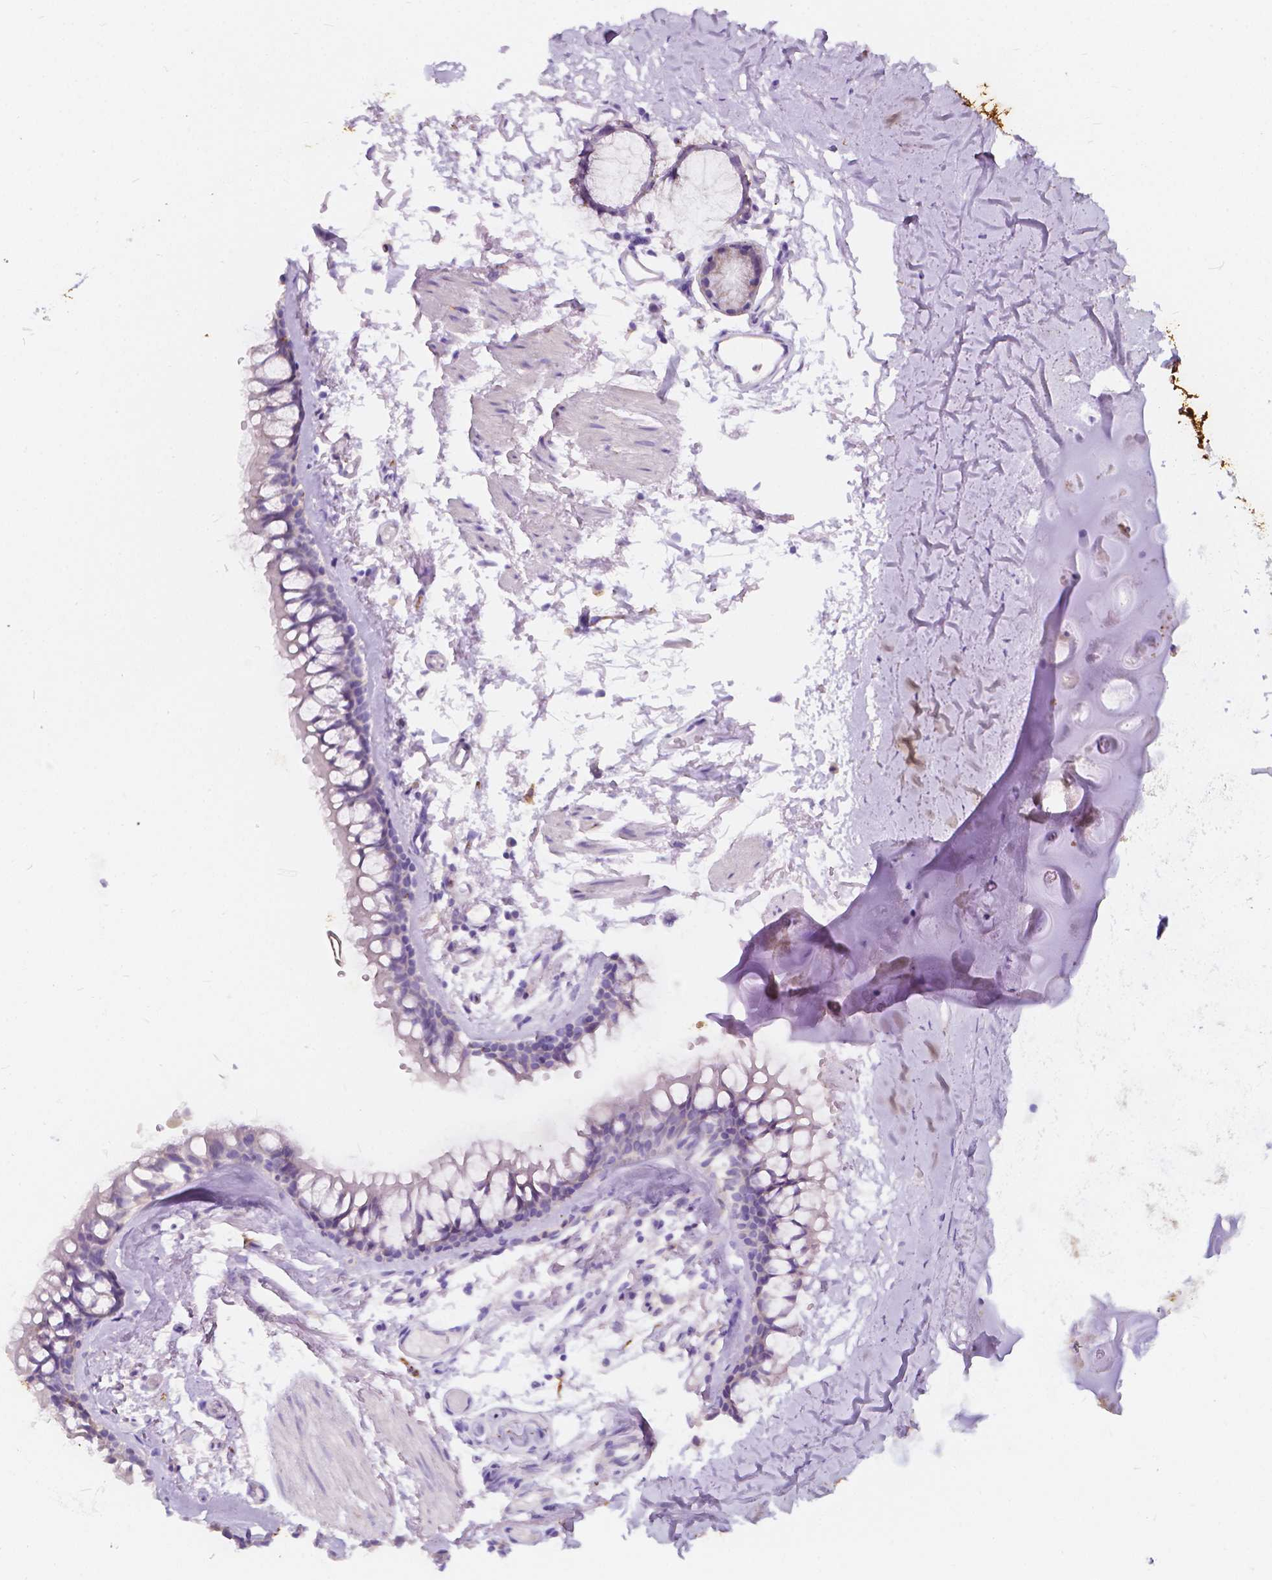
{"staining": {"intensity": "negative", "quantity": "none", "location": "none"}, "tissue": "soft tissue", "cell_type": "Chondrocytes", "image_type": "normal", "snomed": [{"axis": "morphology", "description": "Normal tissue, NOS"}, {"axis": "topography", "description": "Cartilage tissue"}, {"axis": "topography", "description": "Bronchus"}], "caption": "This is a image of IHC staining of normal soft tissue, which shows no positivity in chondrocytes. (DAB immunohistochemistry with hematoxylin counter stain).", "gene": "GNAO1", "patient": {"sex": "female", "age": 79}}